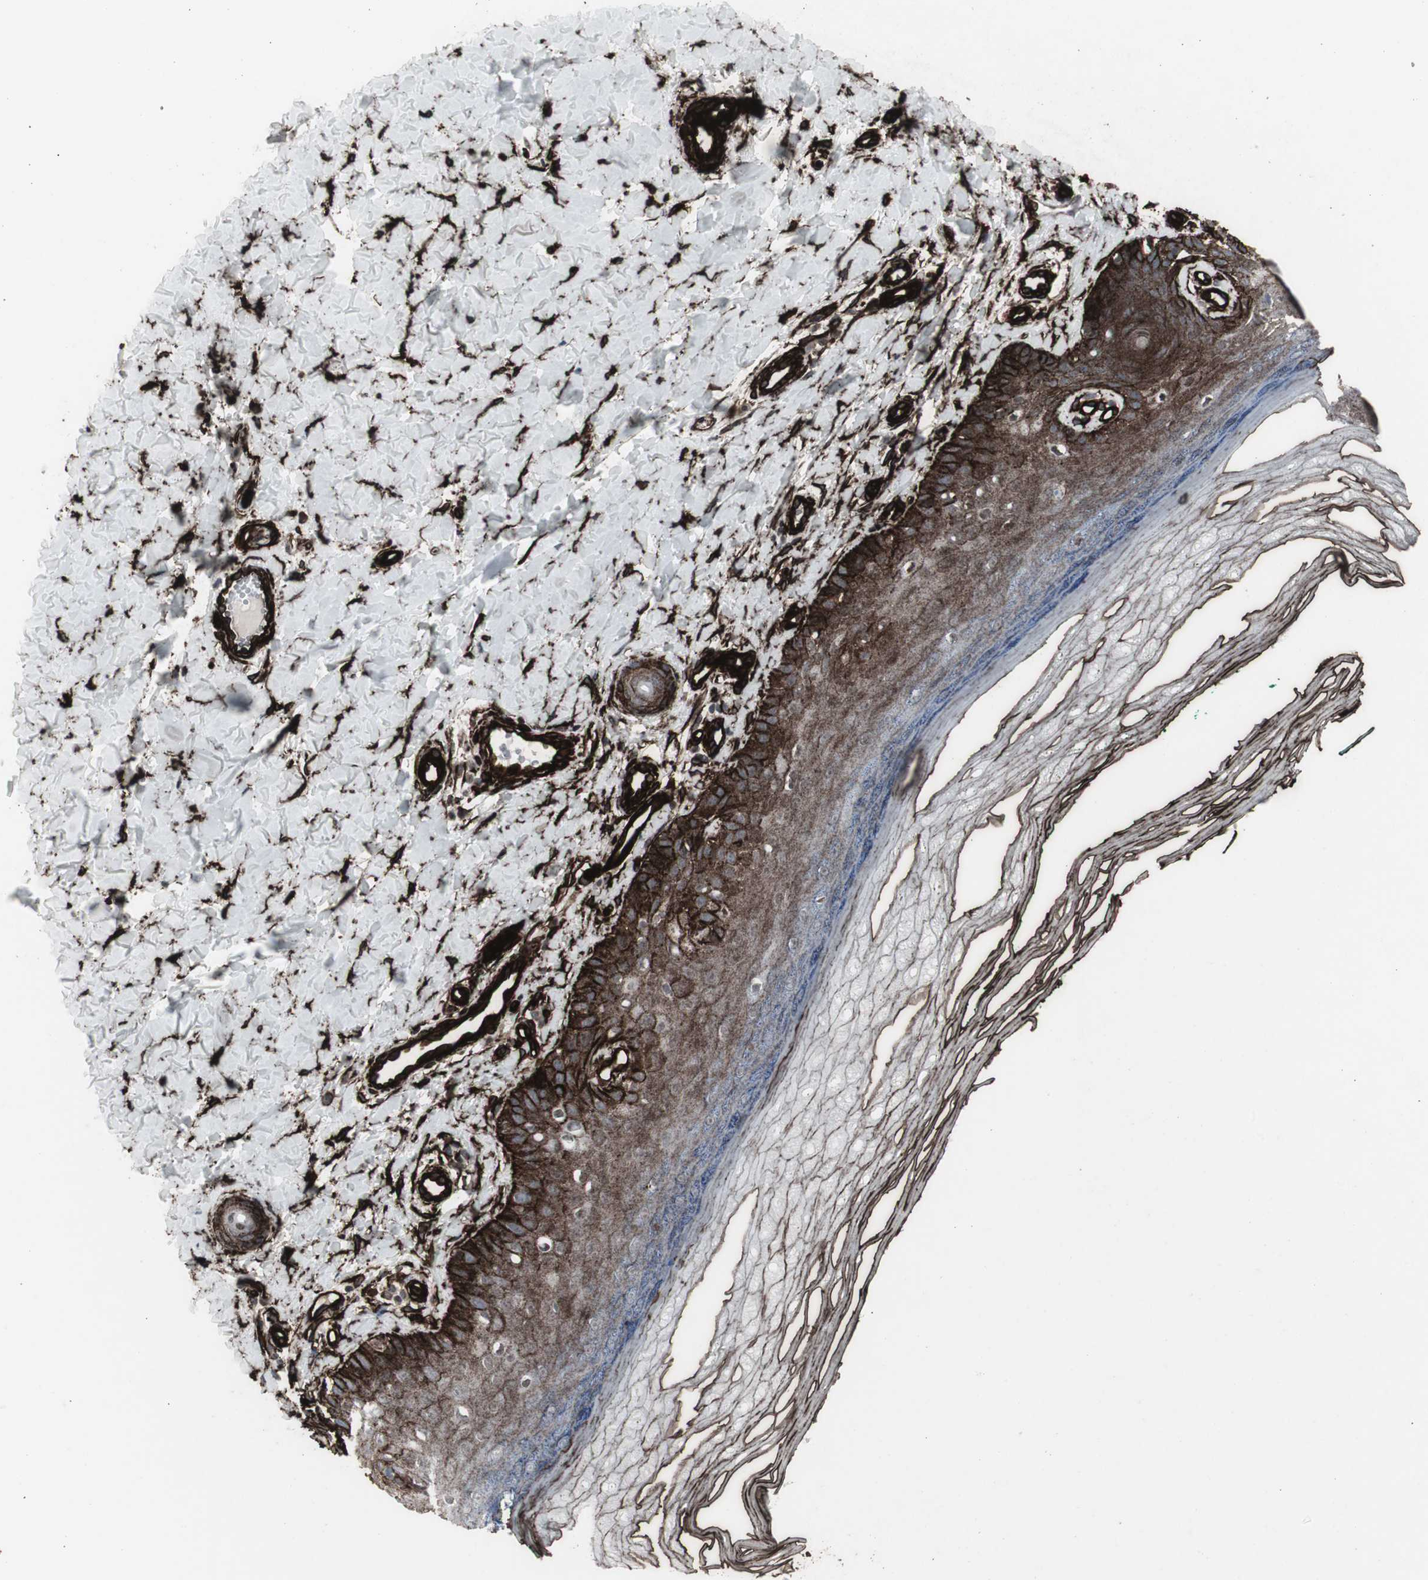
{"staining": {"intensity": "strong", "quantity": ">75%", "location": "cytoplasmic/membranous"}, "tissue": "skin", "cell_type": "Fibroblasts", "image_type": "normal", "snomed": [{"axis": "morphology", "description": "Normal tissue, NOS"}, {"axis": "topography", "description": "Skin"}], "caption": "High-magnification brightfield microscopy of benign skin stained with DAB (brown) and counterstained with hematoxylin (blue). fibroblasts exhibit strong cytoplasmic/membranous staining is identified in approximately>75% of cells. The staining is performed using DAB brown chromogen to label protein expression. The nuclei are counter-stained blue using hematoxylin.", "gene": "PDGFA", "patient": {"sex": "male", "age": 26}}